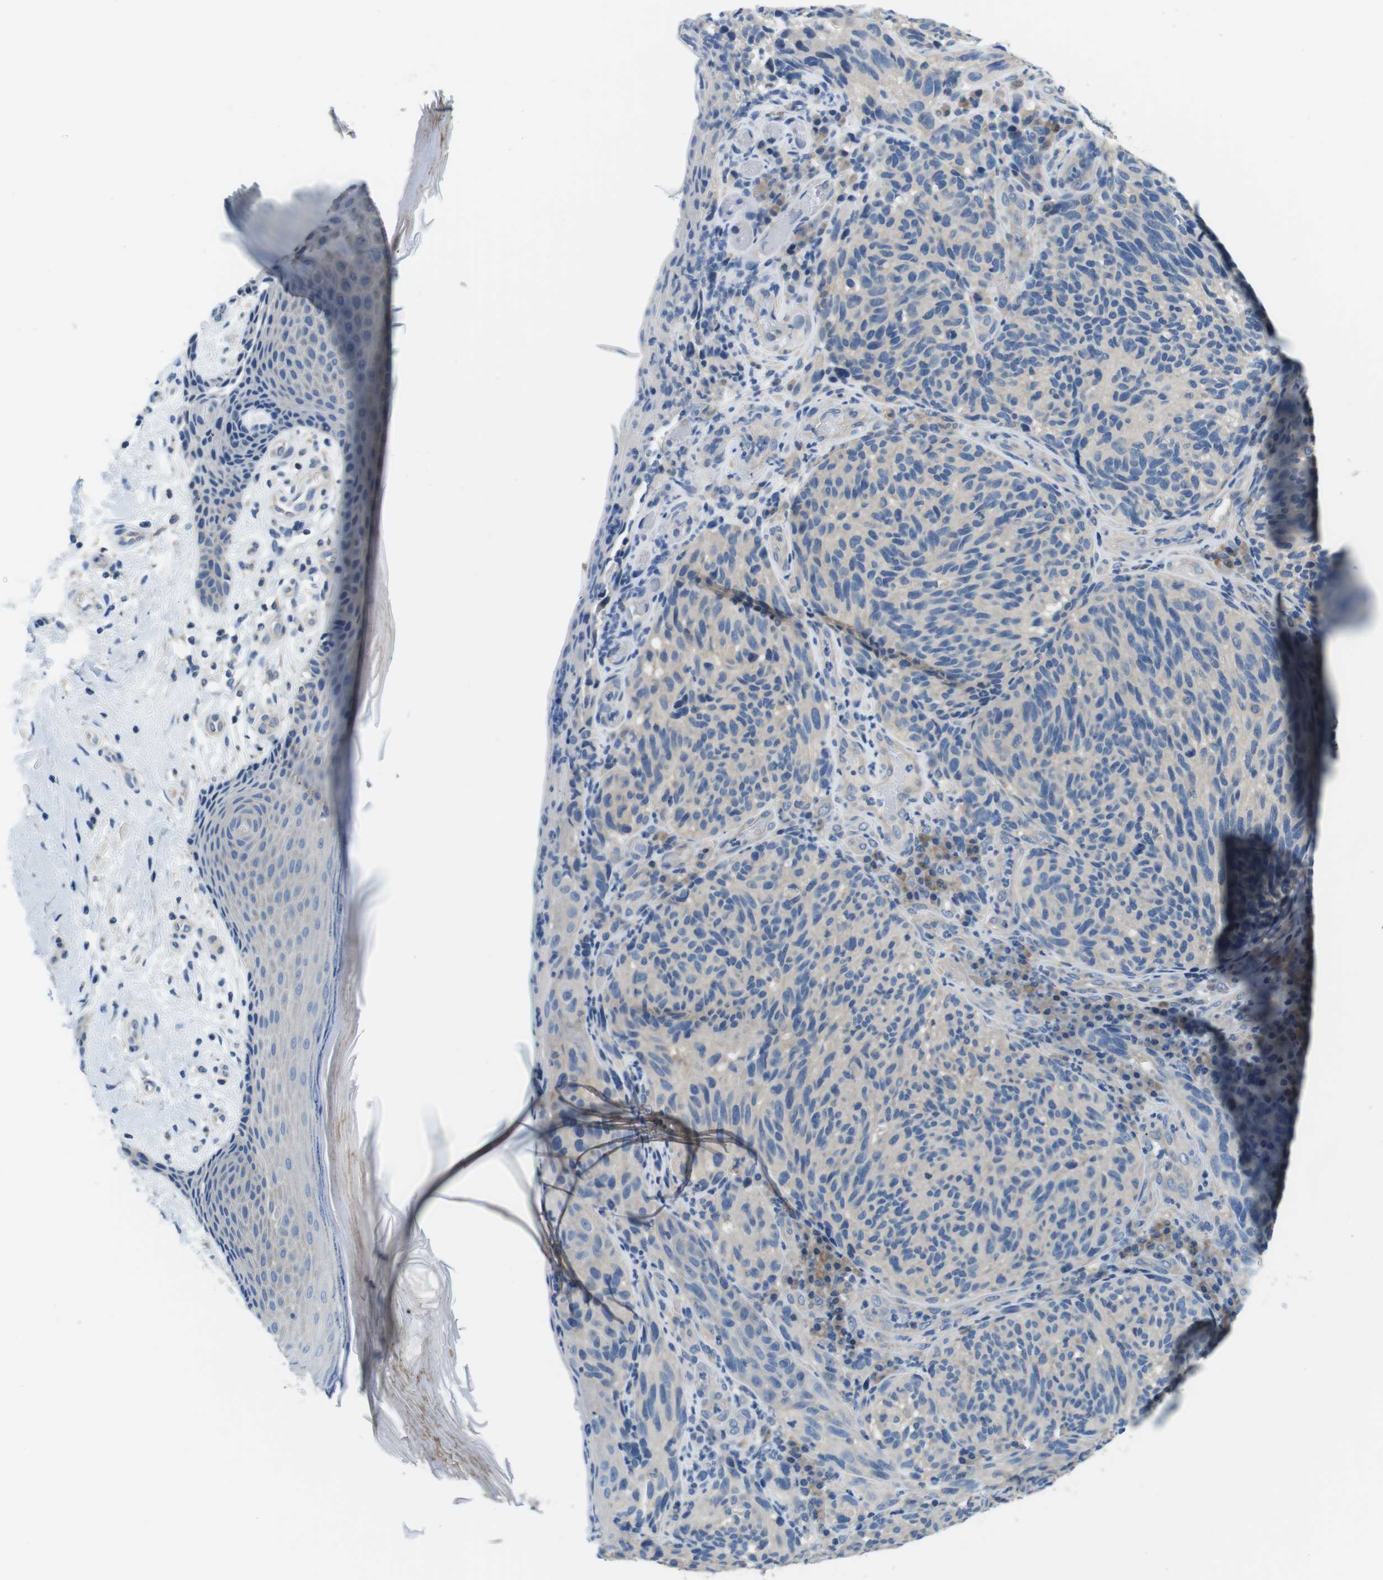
{"staining": {"intensity": "weak", "quantity": ">75%", "location": "cytoplasmic/membranous"}, "tissue": "melanoma", "cell_type": "Tumor cells", "image_type": "cancer", "snomed": [{"axis": "morphology", "description": "Malignant melanoma, NOS"}, {"axis": "topography", "description": "Skin"}], "caption": "Protein staining demonstrates weak cytoplasmic/membranous expression in approximately >75% of tumor cells in melanoma.", "gene": "DENND4C", "patient": {"sex": "female", "age": 73}}